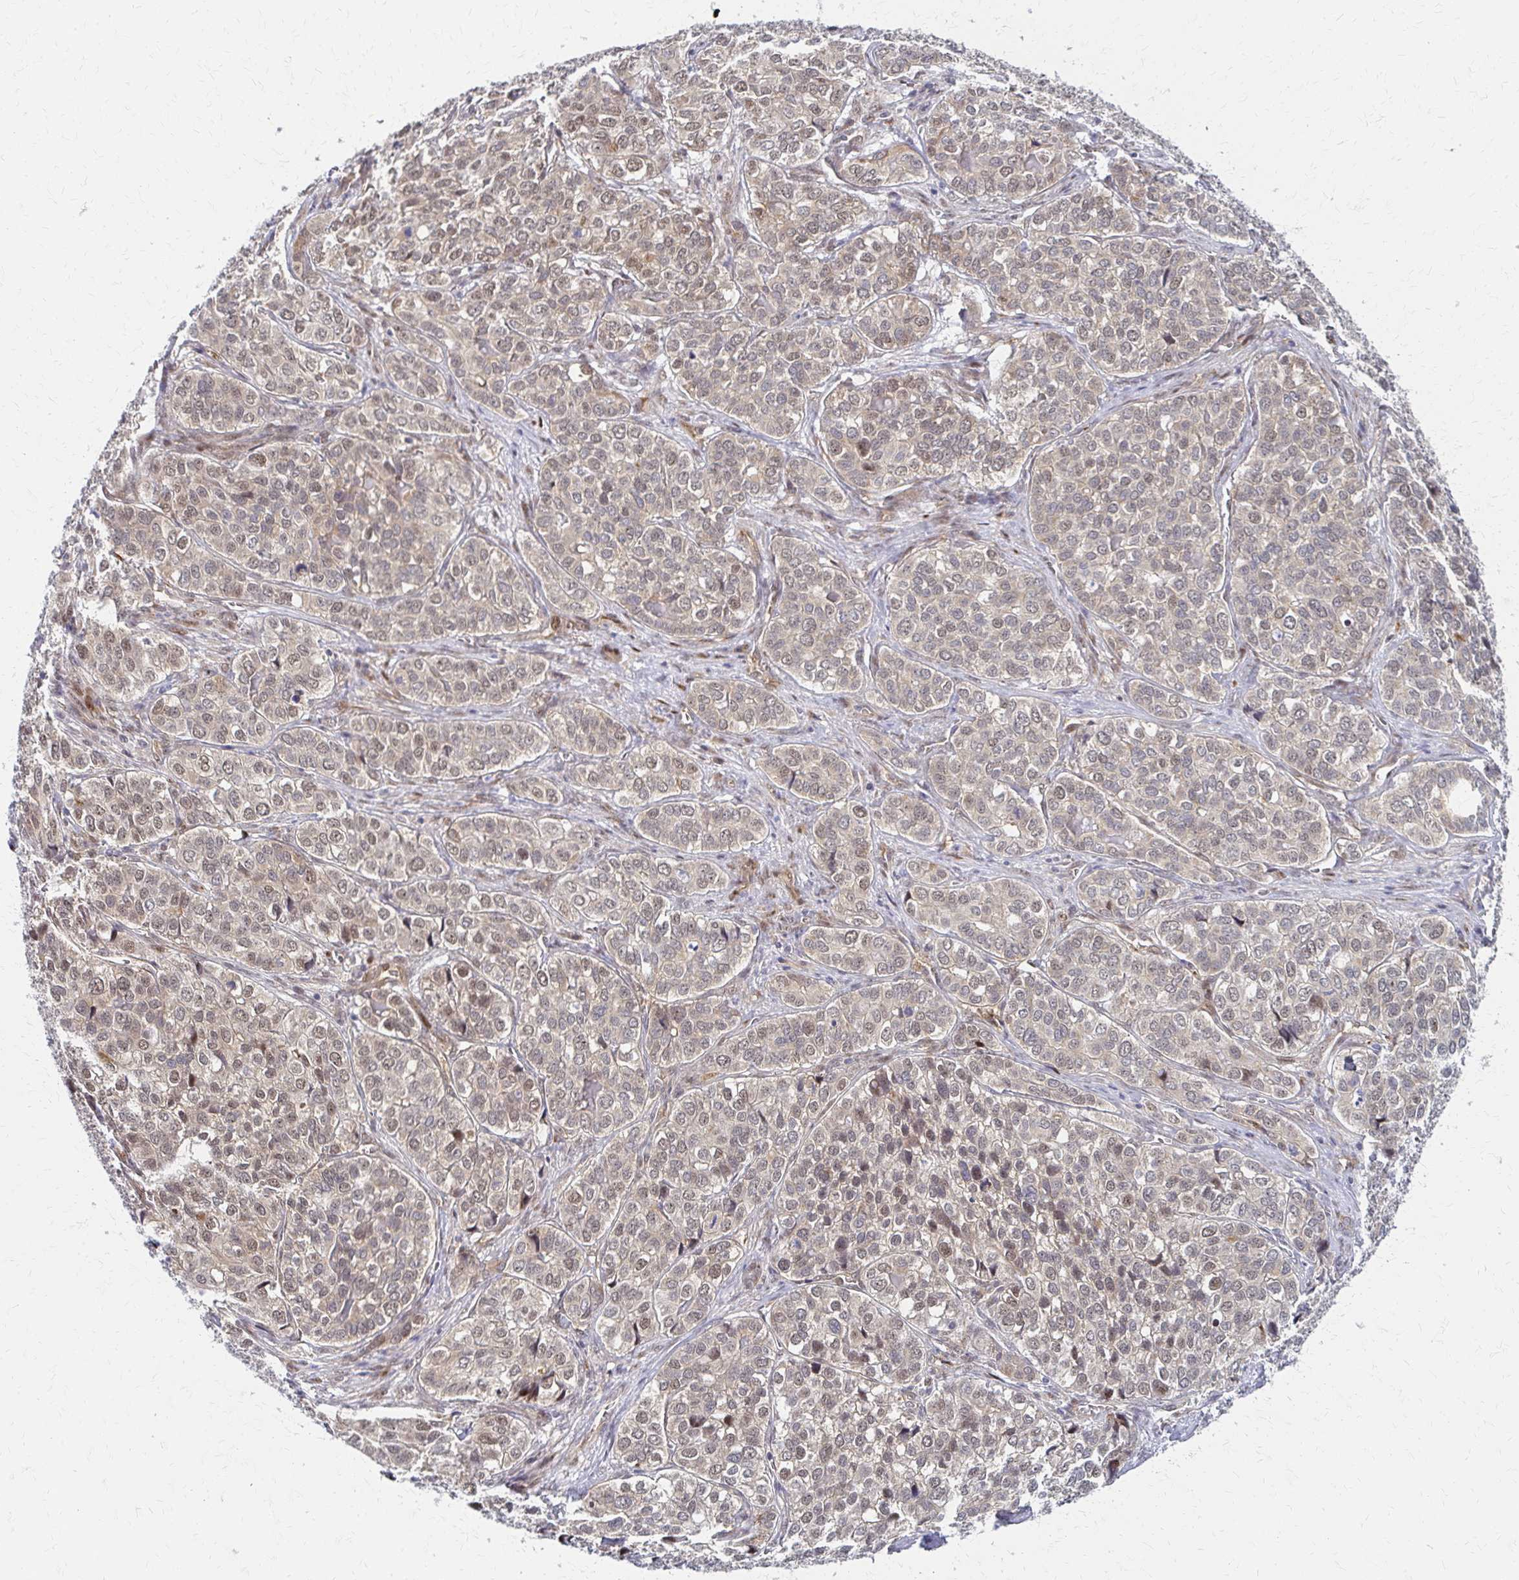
{"staining": {"intensity": "weak", "quantity": ">75%", "location": "cytoplasmic/membranous,nuclear"}, "tissue": "liver cancer", "cell_type": "Tumor cells", "image_type": "cancer", "snomed": [{"axis": "morphology", "description": "Cholangiocarcinoma"}, {"axis": "topography", "description": "Liver"}], "caption": "DAB immunohistochemical staining of human liver cholangiocarcinoma reveals weak cytoplasmic/membranous and nuclear protein expression in about >75% of tumor cells.", "gene": "PSMD7", "patient": {"sex": "male", "age": 56}}